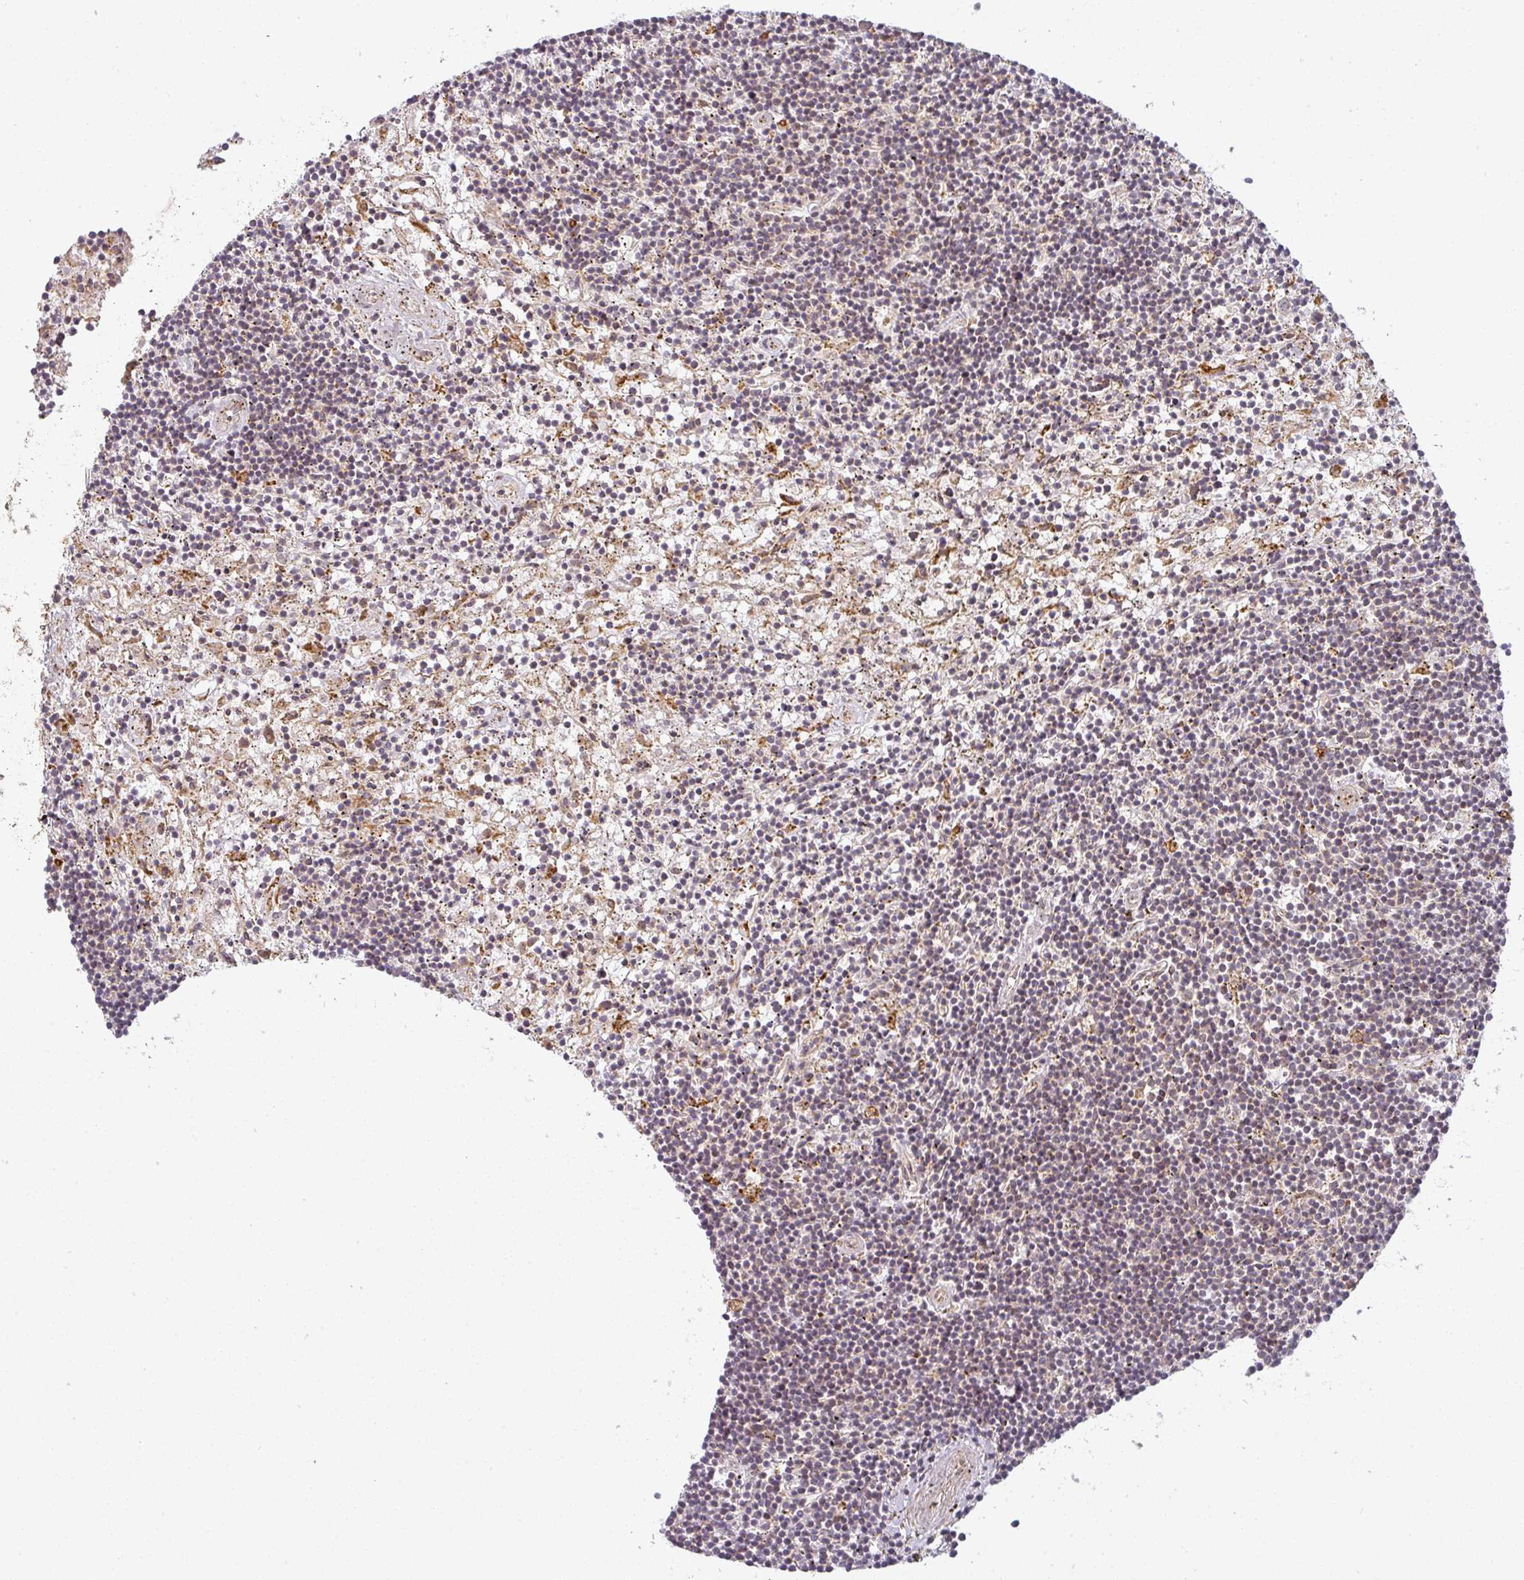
{"staining": {"intensity": "weak", "quantity": "<25%", "location": "cytoplasmic/membranous"}, "tissue": "lymphoma", "cell_type": "Tumor cells", "image_type": "cancer", "snomed": [{"axis": "morphology", "description": "Malignant lymphoma, non-Hodgkin's type, Low grade"}, {"axis": "topography", "description": "Spleen"}], "caption": "Tumor cells show no significant expression in low-grade malignant lymphoma, non-Hodgkin's type.", "gene": "CNOT1", "patient": {"sex": "male", "age": 76}}